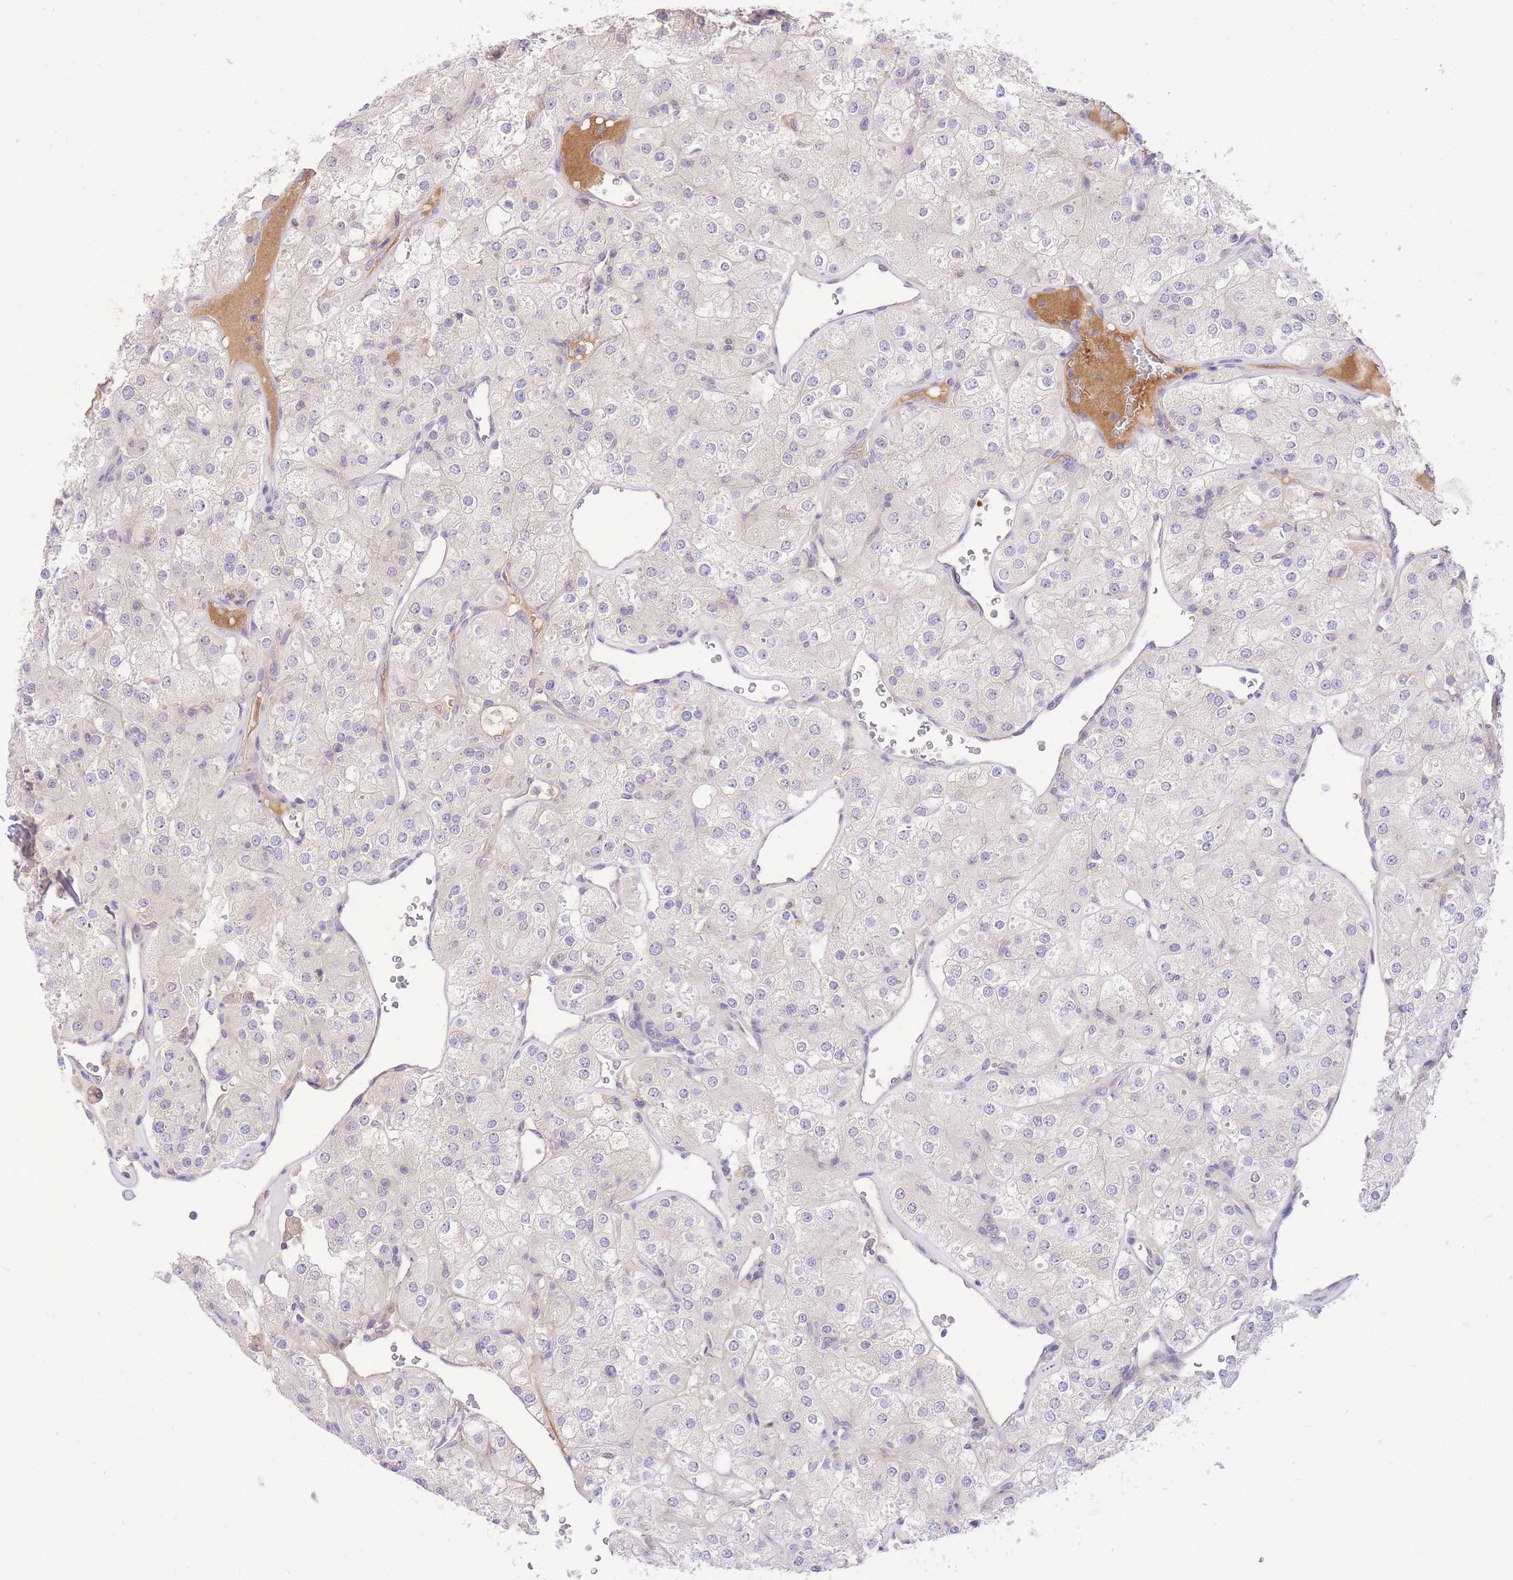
{"staining": {"intensity": "negative", "quantity": "none", "location": "none"}, "tissue": "renal cancer", "cell_type": "Tumor cells", "image_type": "cancer", "snomed": [{"axis": "morphology", "description": "Adenocarcinoma, NOS"}, {"axis": "topography", "description": "Kidney"}], "caption": "High magnification brightfield microscopy of adenocarcinoma (renal) stained with DAB (3,3'-diaminobenzidine) (brown) and counterstained with hematoxylin (blue): tumor cells show no significant staining.", "gene": "LIPH", "patient": {"sex": "male", "age": 77}}